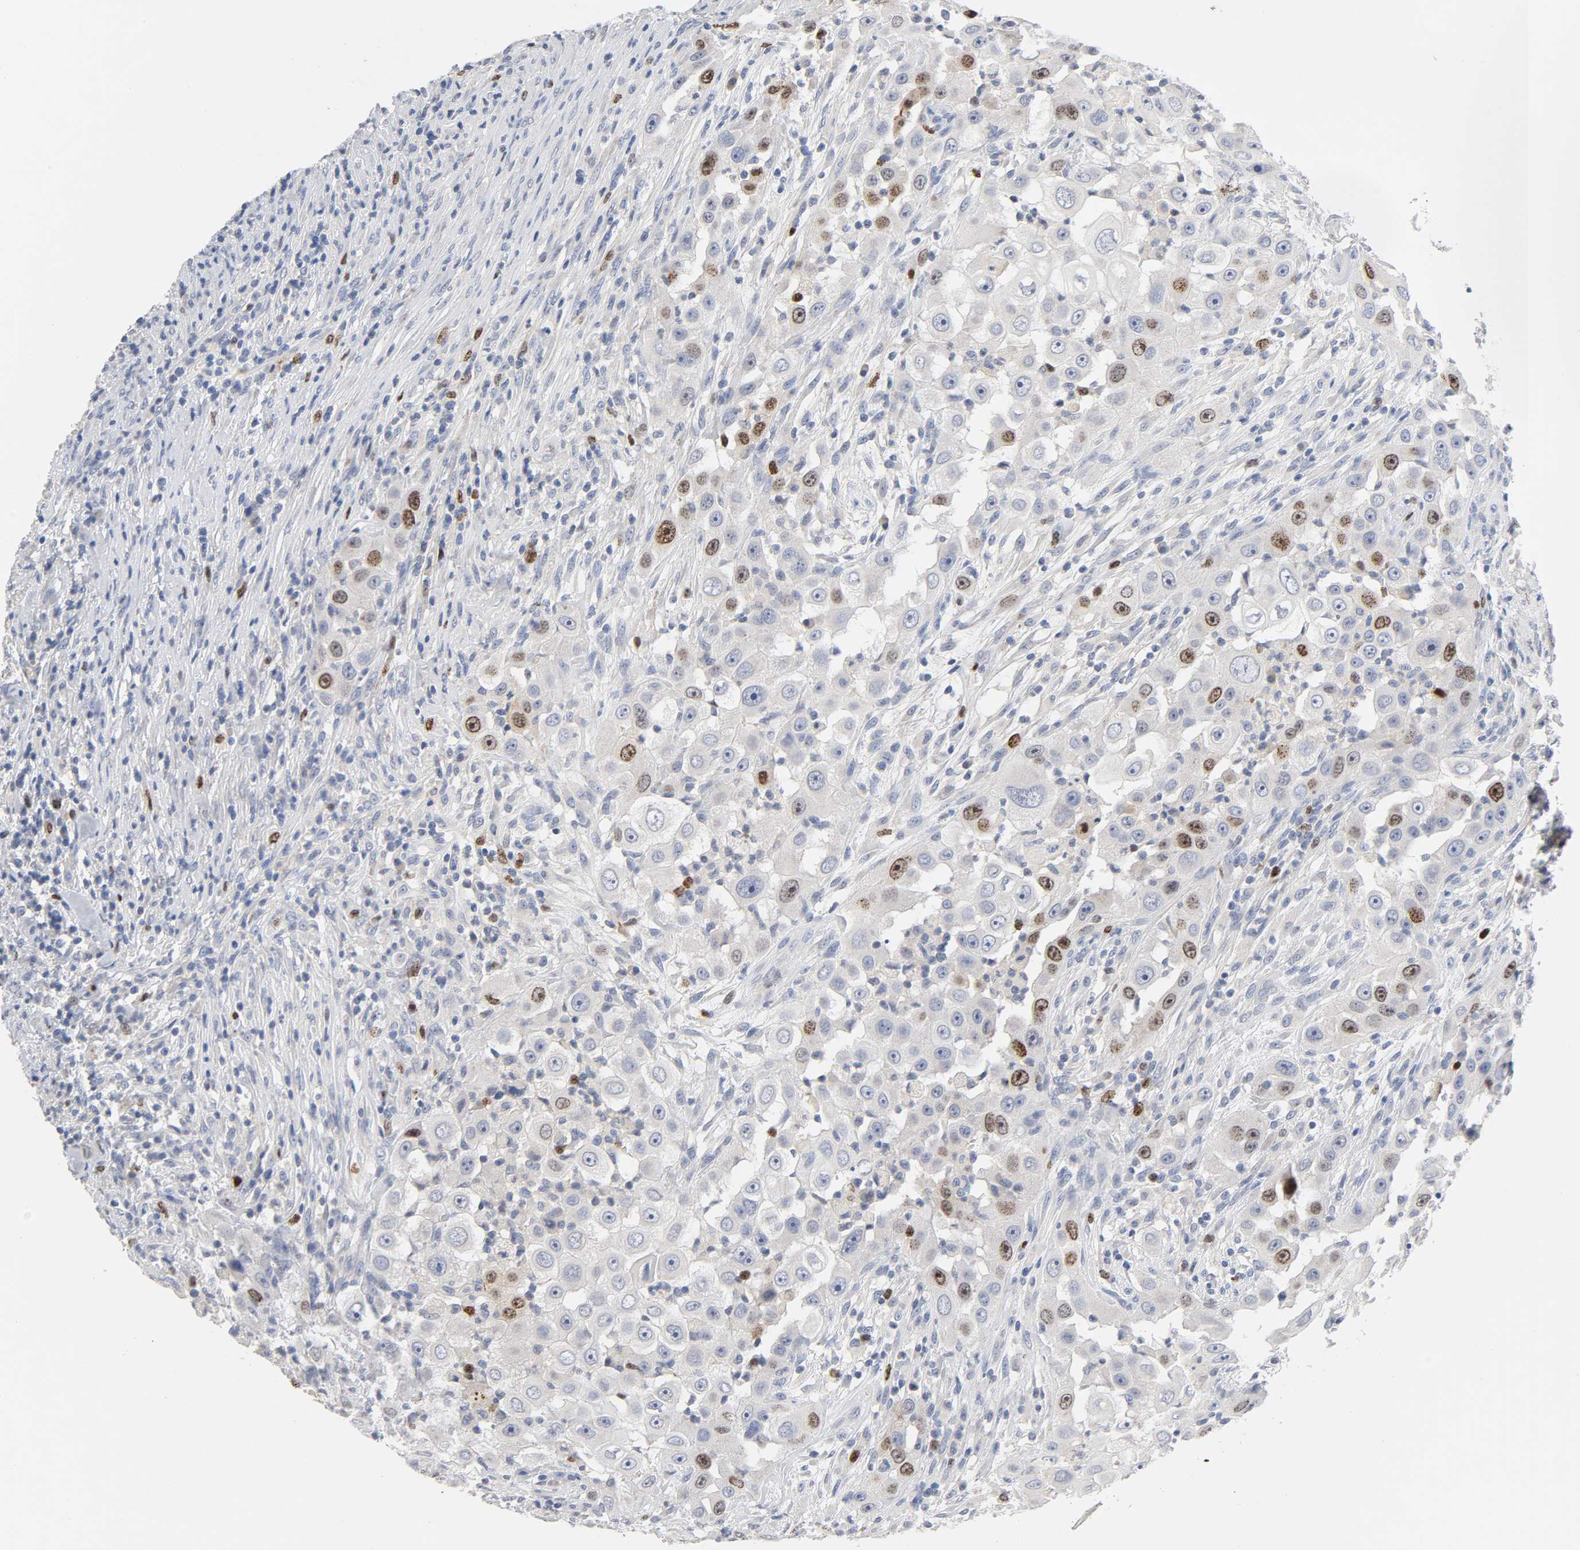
{"staining": {"intensity": "moderate", "quantity": "<25%", "location": "nuclear"}, "tissue": "head and neck cancer", "cell_type": "Tumor cells", "image_type": "cancer", "snomed": [{"axis": "morphology", "description": "Carcinoma, NOS"}, {"axis": "topography", "description": "Head-Neck"}], "caption": "Immunohistochemistry histopathology image of head and neck carcinoma stained for a protein (brown), which reveals low levels of moderate nuclear positivity in about <25% of tumor cells.", "gene": "BIRC5", "patient": {"sex": "male", "age": 87}}